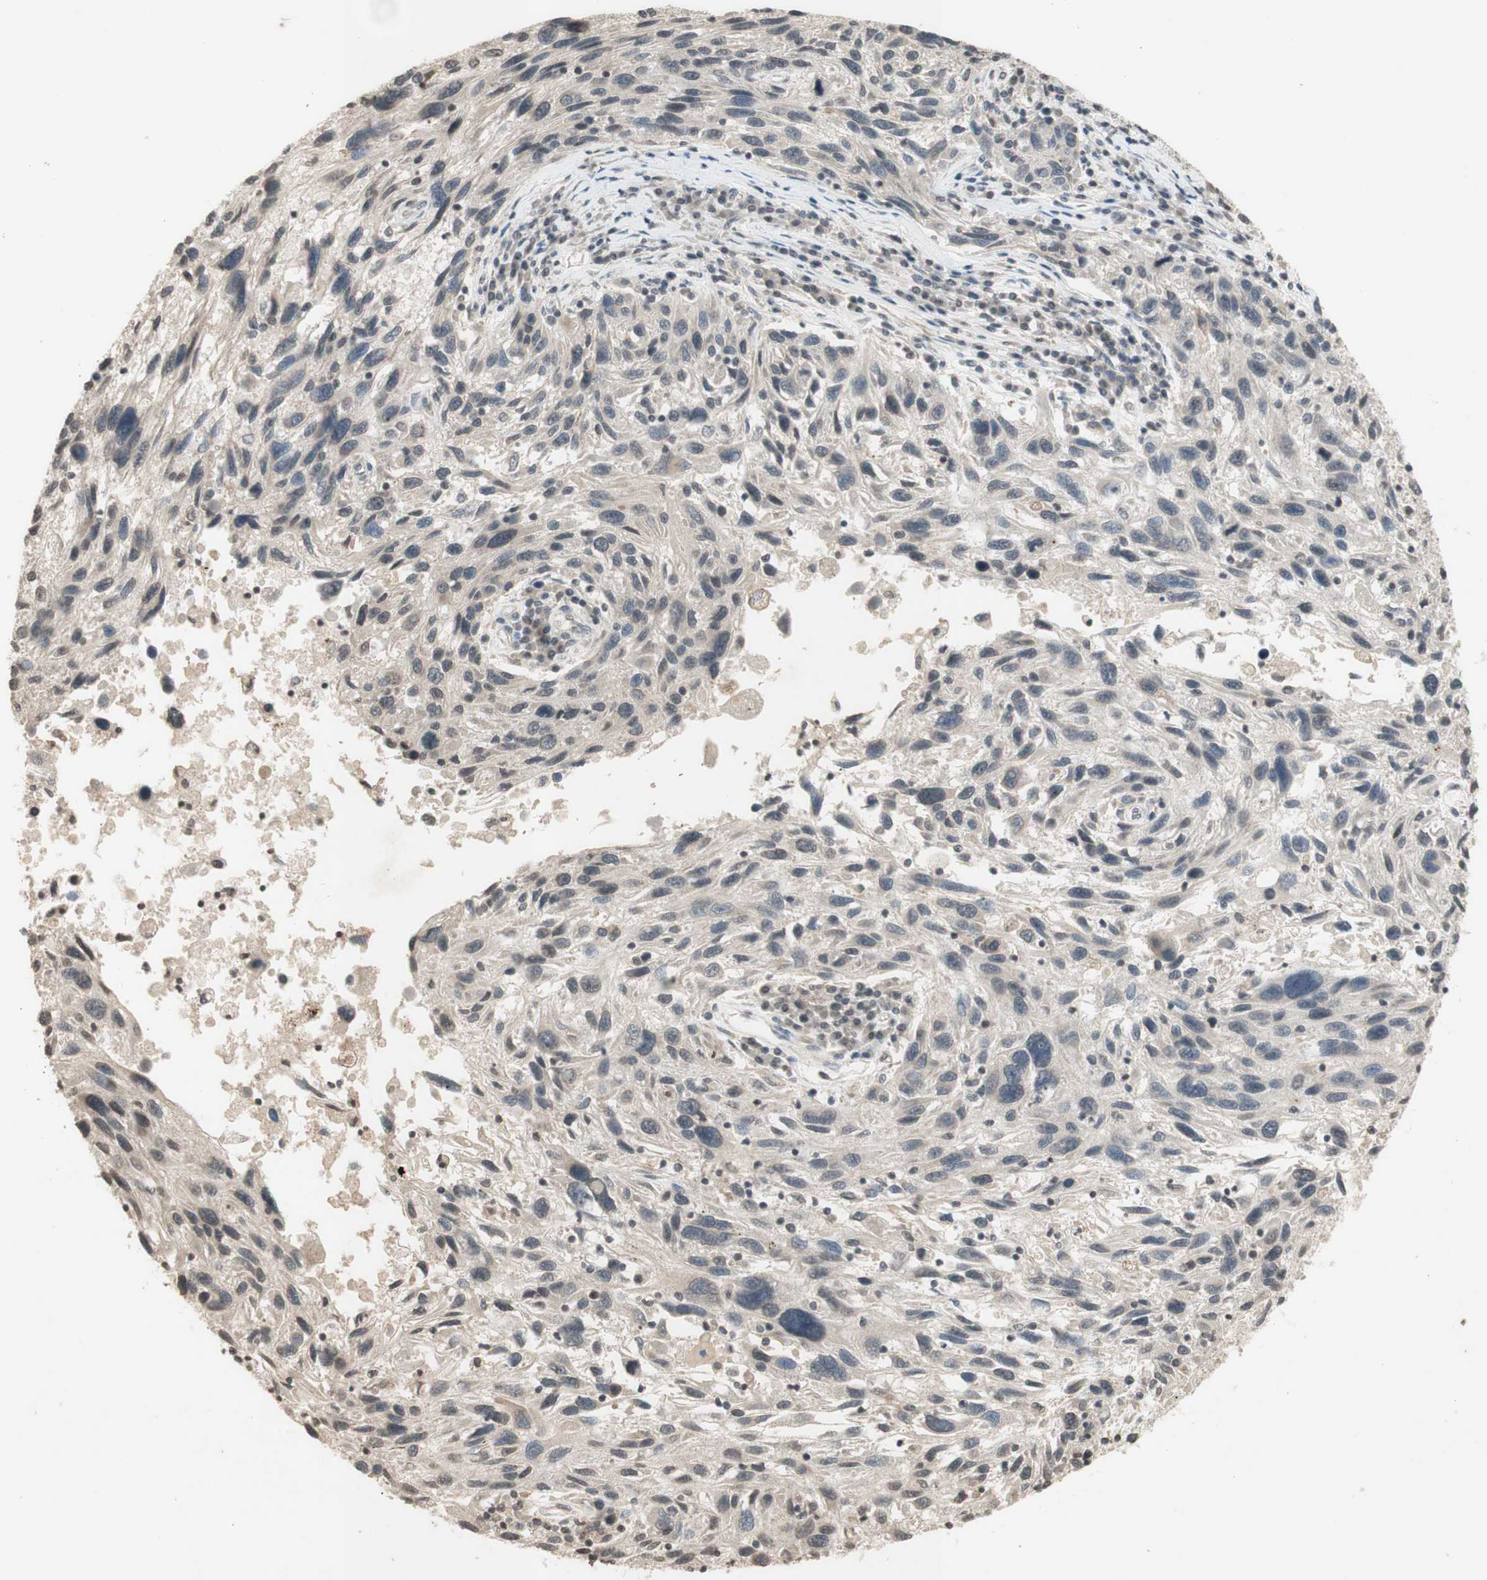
{"staining": {"intensity": "negative", "quantity": "none", "location": "none"}, "tissue": "melanoma", "cell_type": "Tumor cells", "image_type": "cancer", "snomed": [{"axis": "morphology", "description": "Malignant melanoma, NOS"}, {"axis": "topography", "description": "Skin"}], "caption": "Immunohistochemical staining of human melanoma reveals no significant staining in tumor cells. (DAB immunohistochemistry, high magnification).", "gene": "GLI1", "patient": {"sex": "male", "age": 53}}